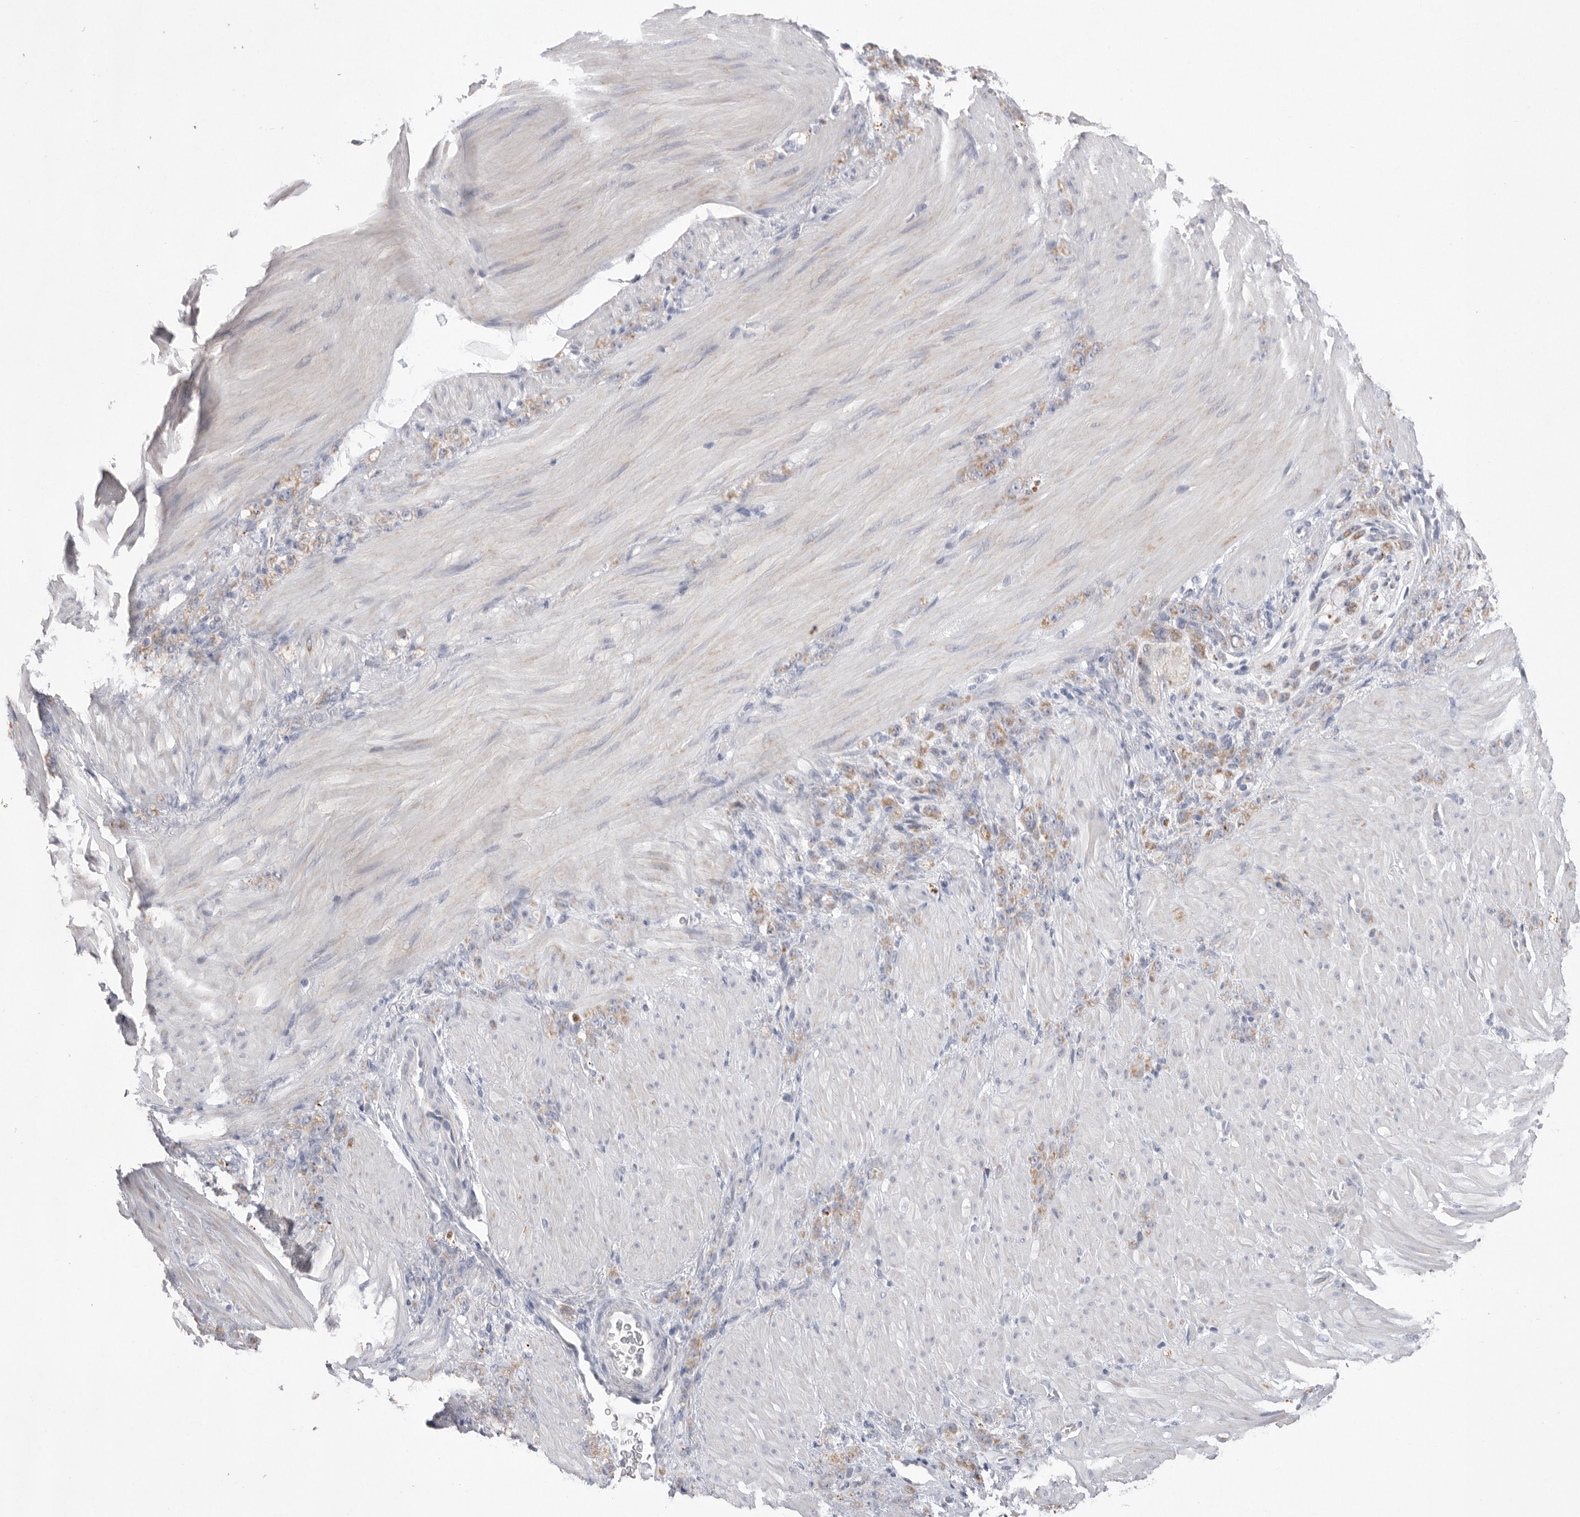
{"staining": {"intensity": "weak", "quantity": ">75%", "location": "cytoplasmic/membranous"}, "tissue": "stomach cancer", "cell_type": "Tumor cells", "image_type": "cancer", "snomed": [{"axis": "morphology", "description": "Normal tissue, NOS"}, {"axis": "morphology", "description": "Adenocarcinoma, NOS"}, {"axis": "topography", "description": "Stomach"}], "caption": "Adenocarcinoma (stomach) tissue shows weak cytoplasmic/membranous staining in about >75% of tumor cells", "gene": "VDAC3", "patient": {"sex": "male", "age": 82}}